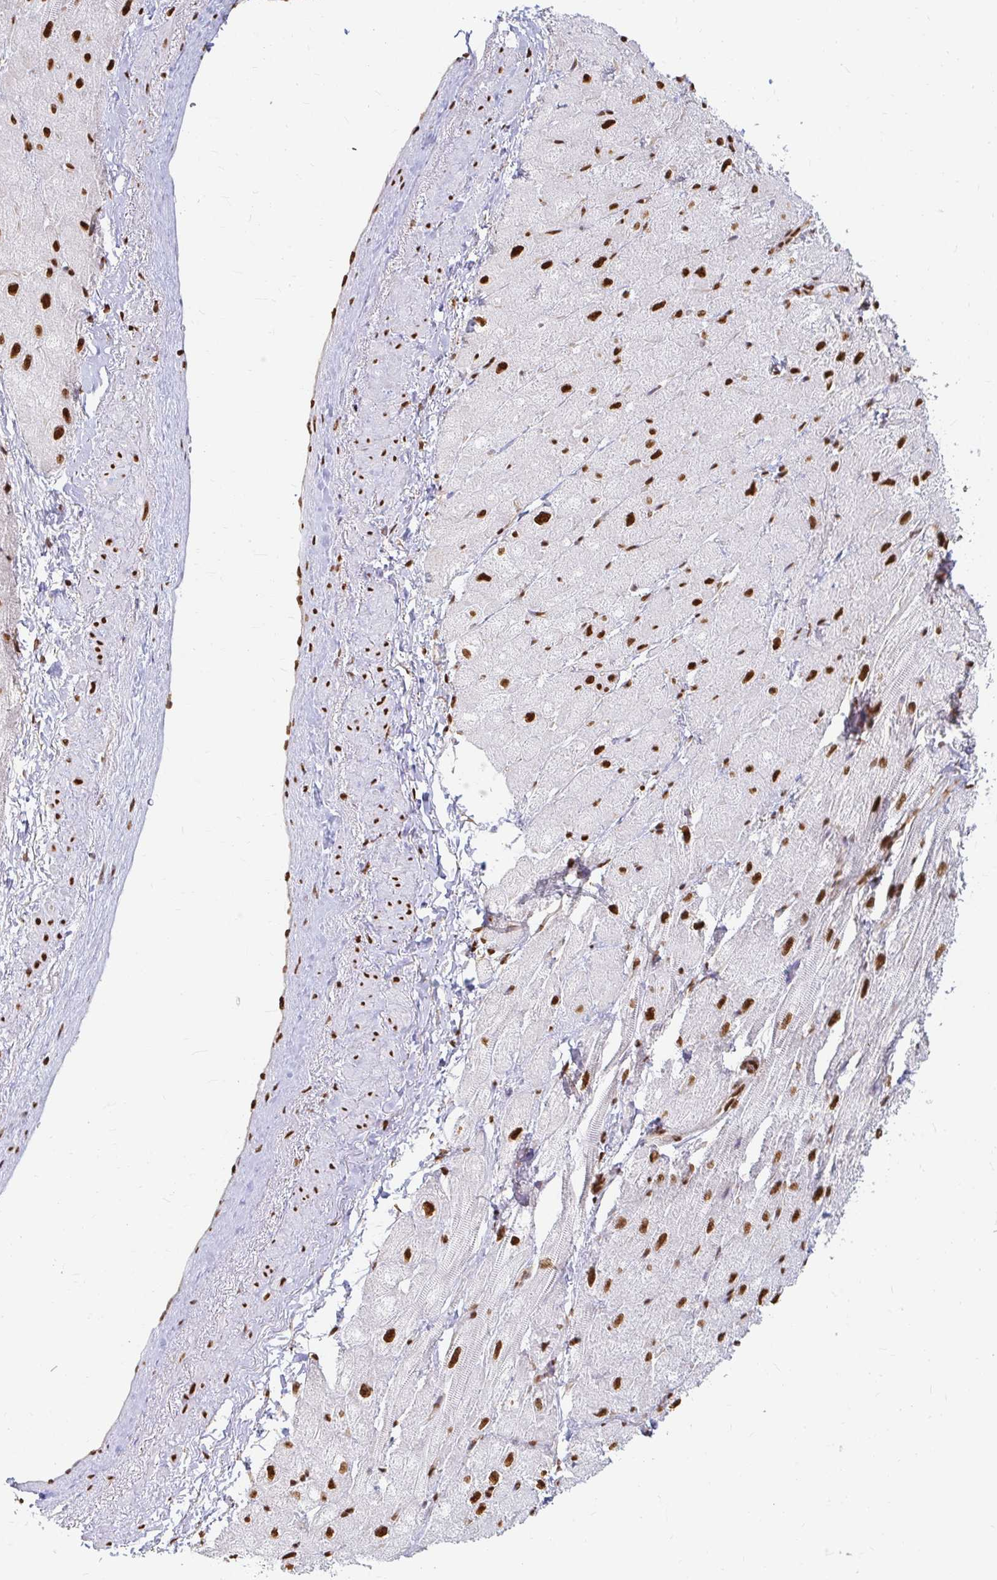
{"staining": {"intensity": "strong", "quantity": ">75%", "location": "nuclear"}, "tissue": "heart muscle", "cell_type": "Cardiomyocytes", "image_type": "normal", "snomed": [{"axis": "morphology", "description": "Normal tissue, NOS"}, {"axis": "topography", "description": "Heart"}], "caption": "Immunohistochemistry (IHC) of normal human heart muscle exhibits high levels of strong nuclear expression in about >75% of cardiomyocytes. The staining is performed using DAB brown chromogen to label protein expression. The nuclei are counter-stained blue using hematoxylin.", "gene": "HNRNPU", "patient": {"sex": "male", "age": 62}}